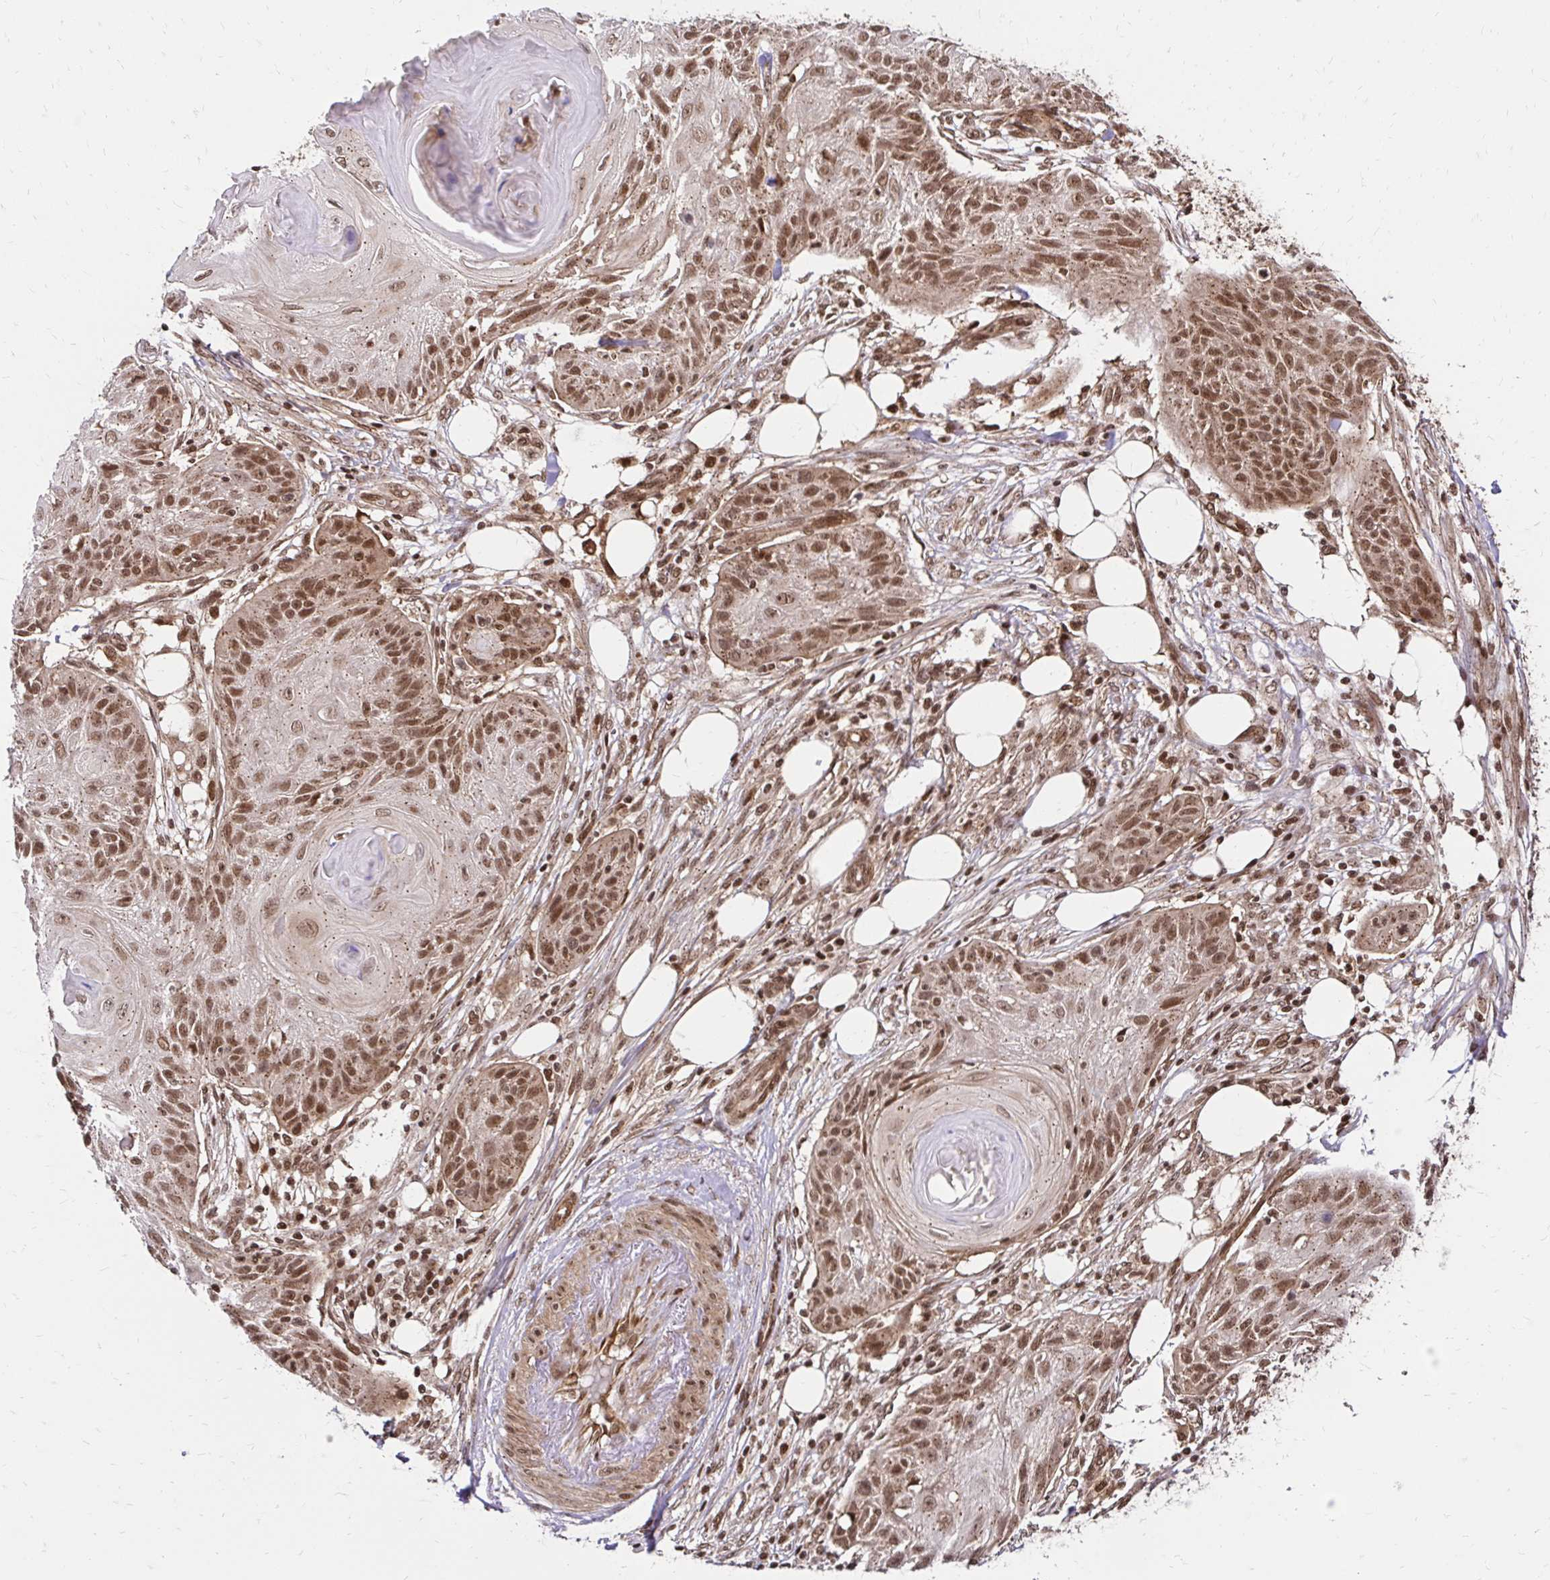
{"staining": {"intensity": "moderate", "quantity": ">75%", "location": "cytoplasmic/membranous,nuclear"}, "tissue": "skin cancer", "cell_type": "Tumor cells", "image_type": "cancer", "snomed": [{"axis": "morphology", "description": "Squamous cell carcinoma, NOS"}, {"axis": "topography", "description": "Skin"}], "caption": "This micrograph demonstrates immunohistochemistry (IHC) staining of human skin squamous cell carcinoma, with medium moderate cytoplasmic/membranous and nuclear positivity in about >75% of tumor cells.", "gene": "GLYR1", "patient": {"sex": "female", "age": 88}}